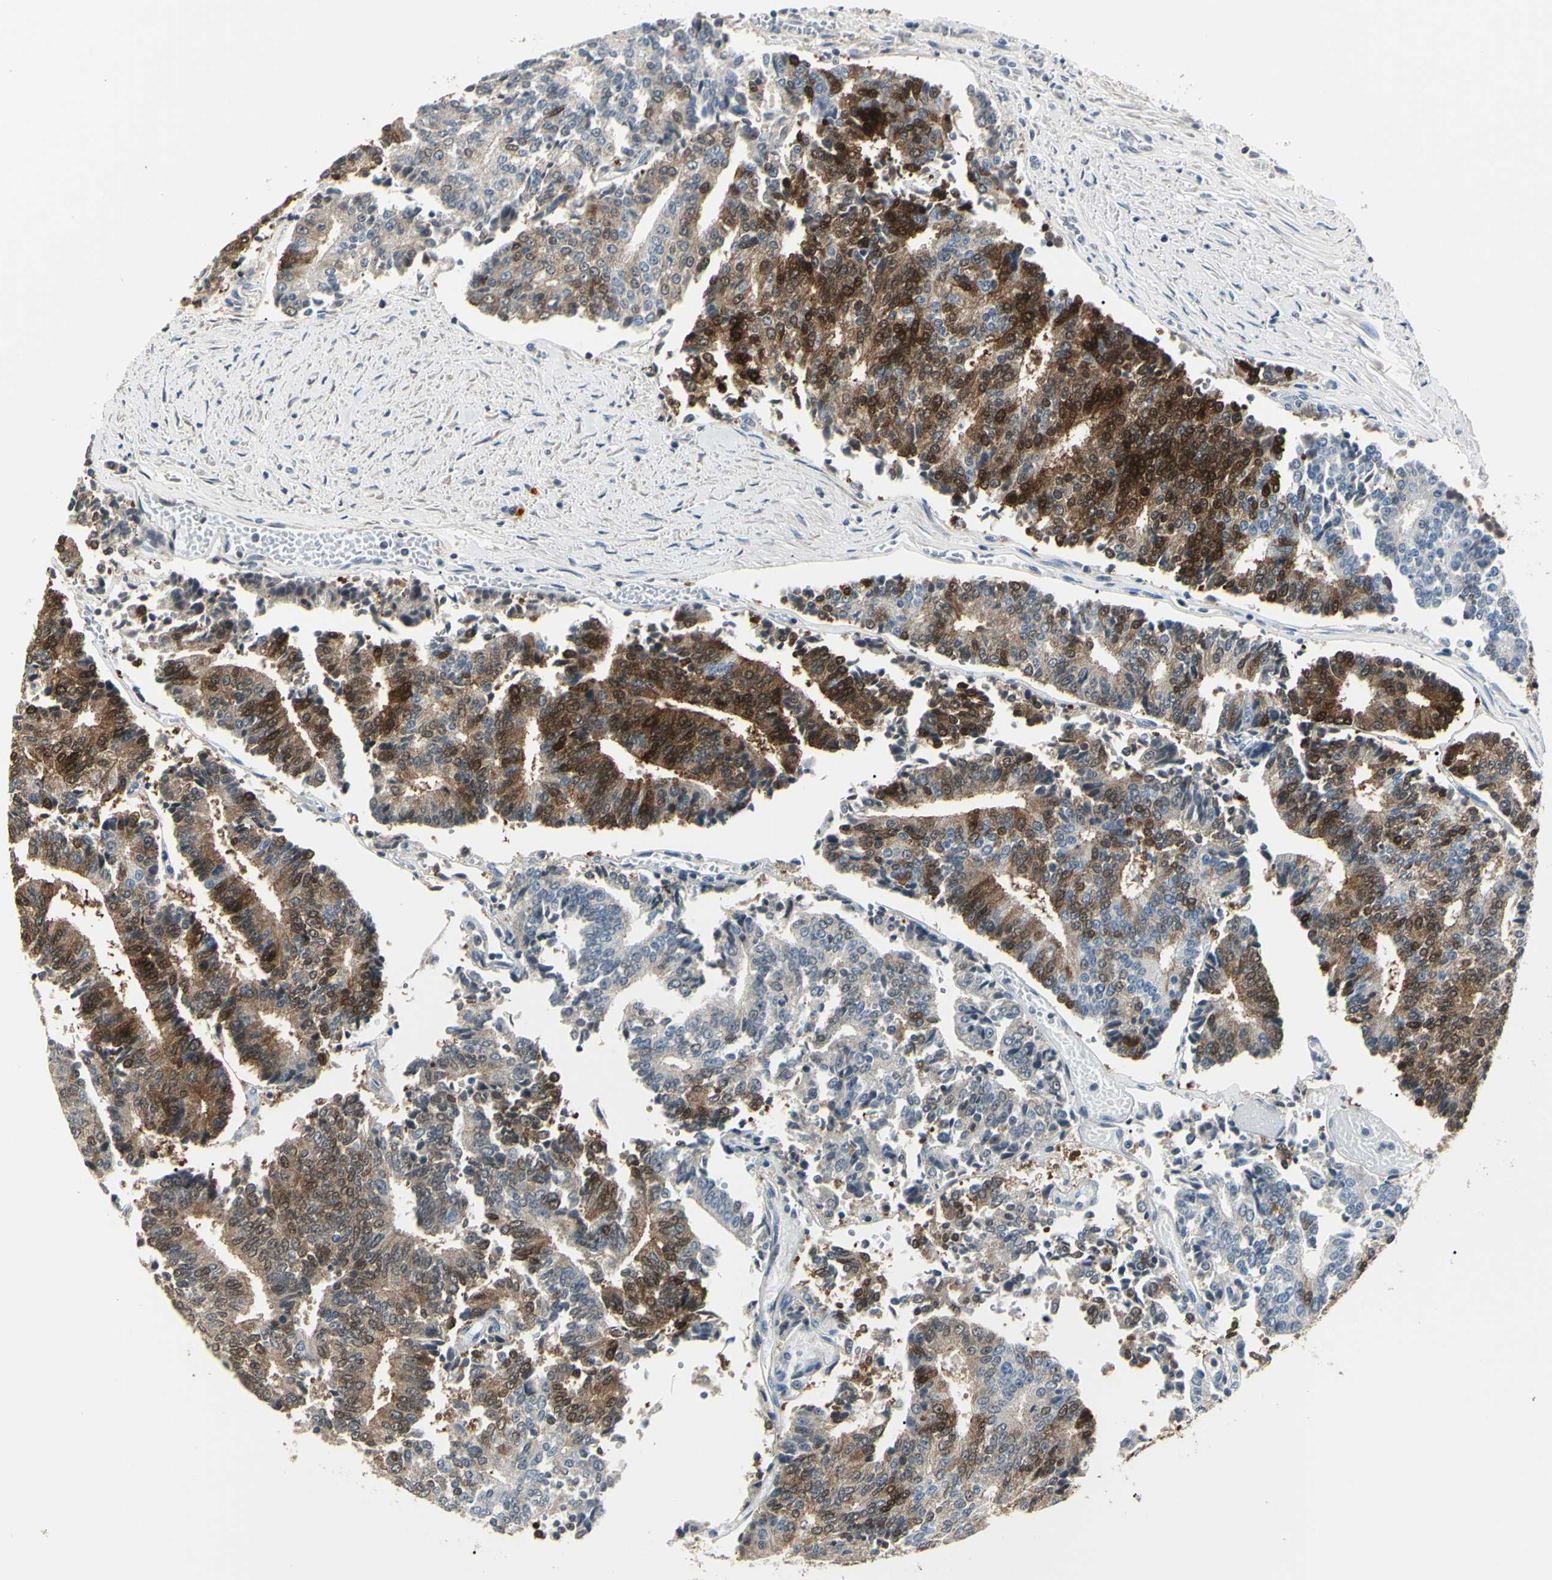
{"staining": {"intensity": "strong", "quantity": "25%-75%", "location": "cytoplasmic/membranous,nuclear"}, "tissue": "prostate cancer", "cell_type": "Tumor cells", "image_type": "cancer", "snomed": [{"axis": "morphology", "description": "Normal tissue, NOS"}, {"axis": "morphology", "description": "Adenocarcinoma, High grade"}, {"axis": "topography", "description": "Prostate"}, {"axis": "topography", "description": "Seminal veicle"}], "caption": "Prostate high-grade adenocarcinoma was stained to show a protein in brown. There is high levels of strong cytoplasmic/membranous and nuclear expression in approximately 25%-75% of tumor cells. (DAB IHC, brown staining for protein, blue staining for nuclei).", "gene": "AKR1C3", "patient": {"sex": "male", "age": 55}}